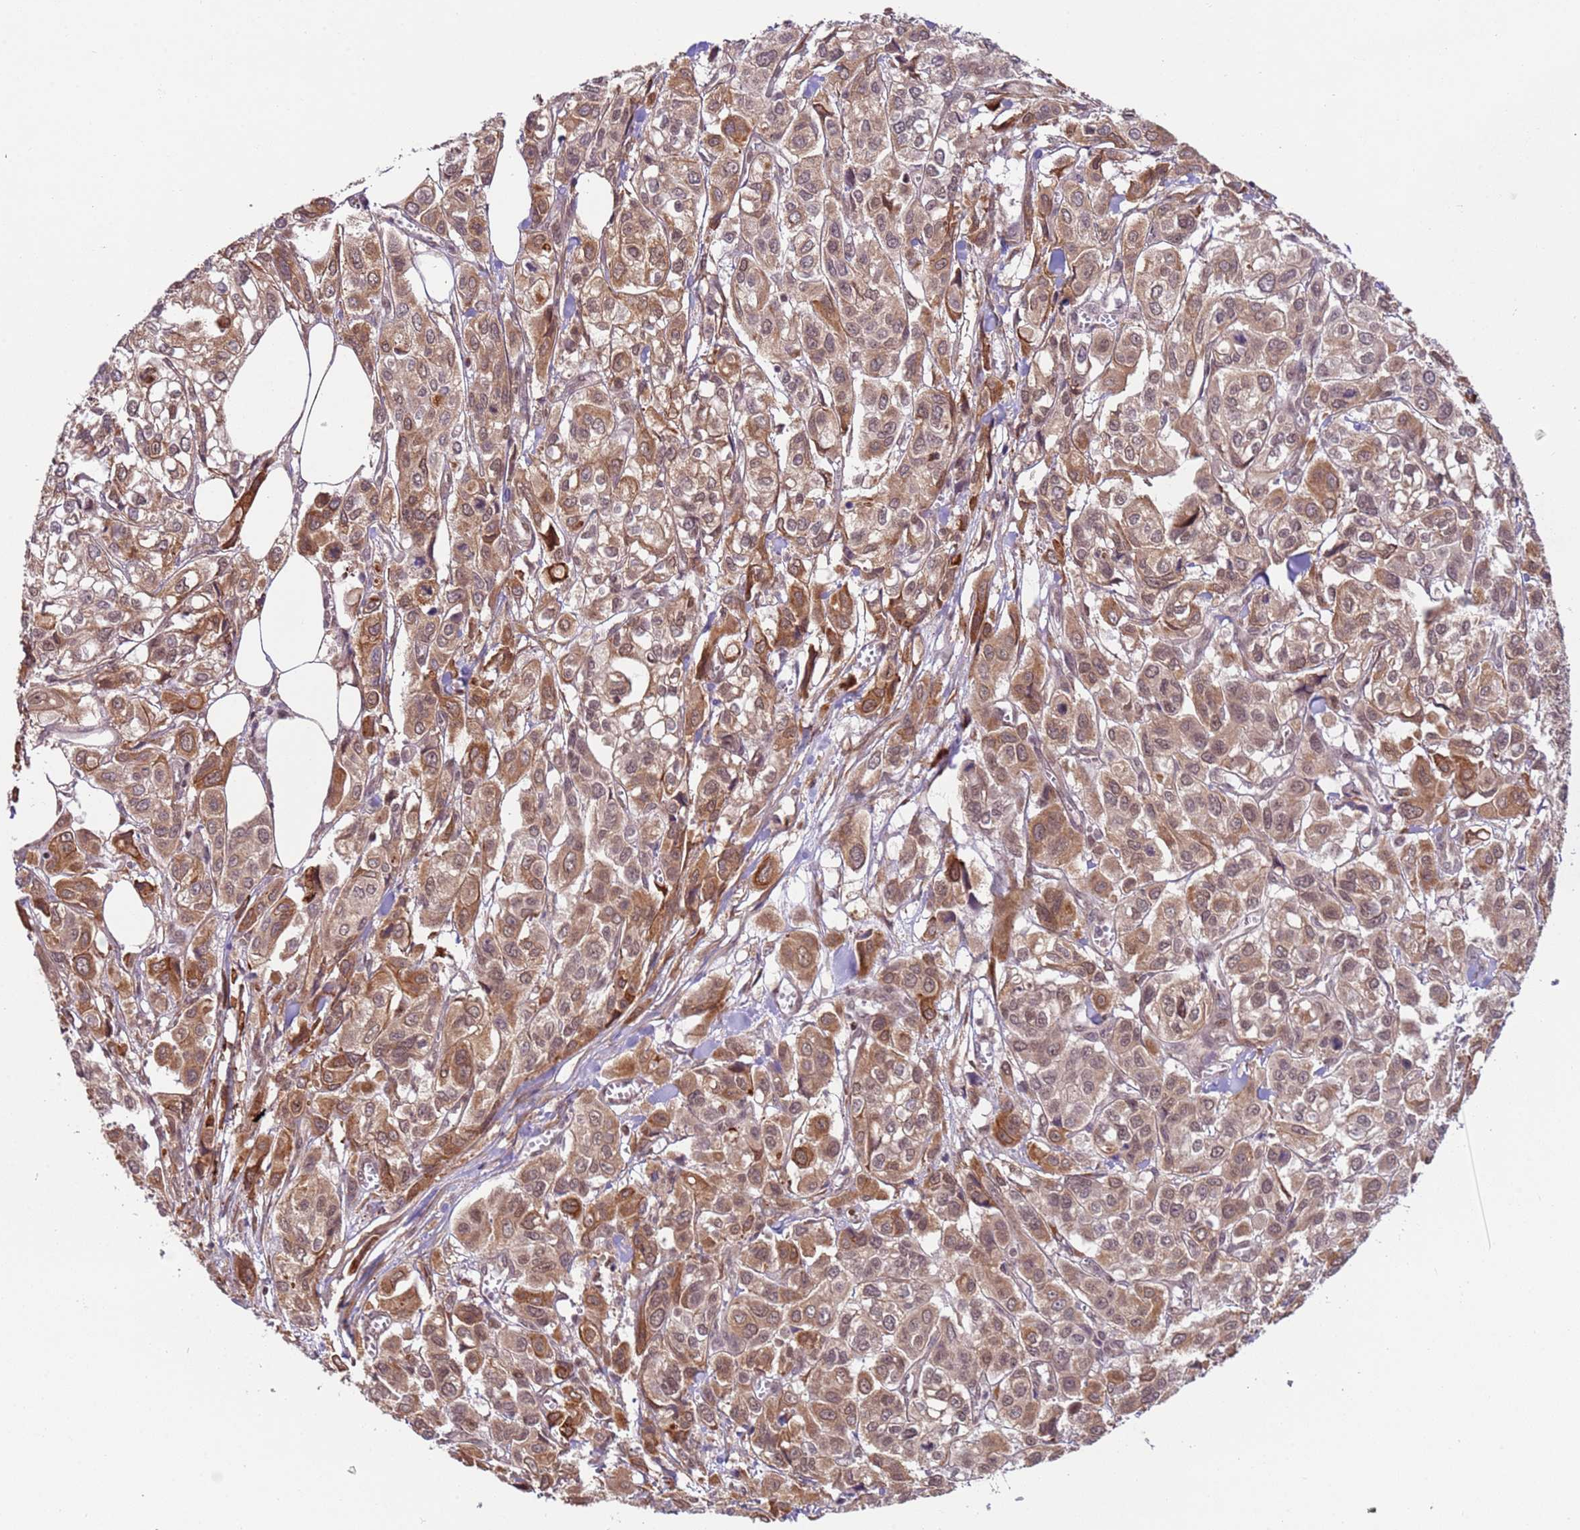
{"staining": {"intensity": "moderate", "quantity": ">75%", "location": "cytoplasmic/membranous"}, "tissue": "urothelial cancer", "cell_type": "Tumor cells", "image_type": "cancer", "snomed": [{"axis": "morphology", "description": "Urothelial carcinoma, High grade"}, {"axis": "topography", "description": "Urinary bladder"}], "caption": "High-grade urothelial carcinoma stained with immunohistochemistry demonstrates moderate cytoplasmic/membranous staining in about >75% of tumor cells.", "gene": "DCAF4", "patient": {"sex": "male", "age": 67}}